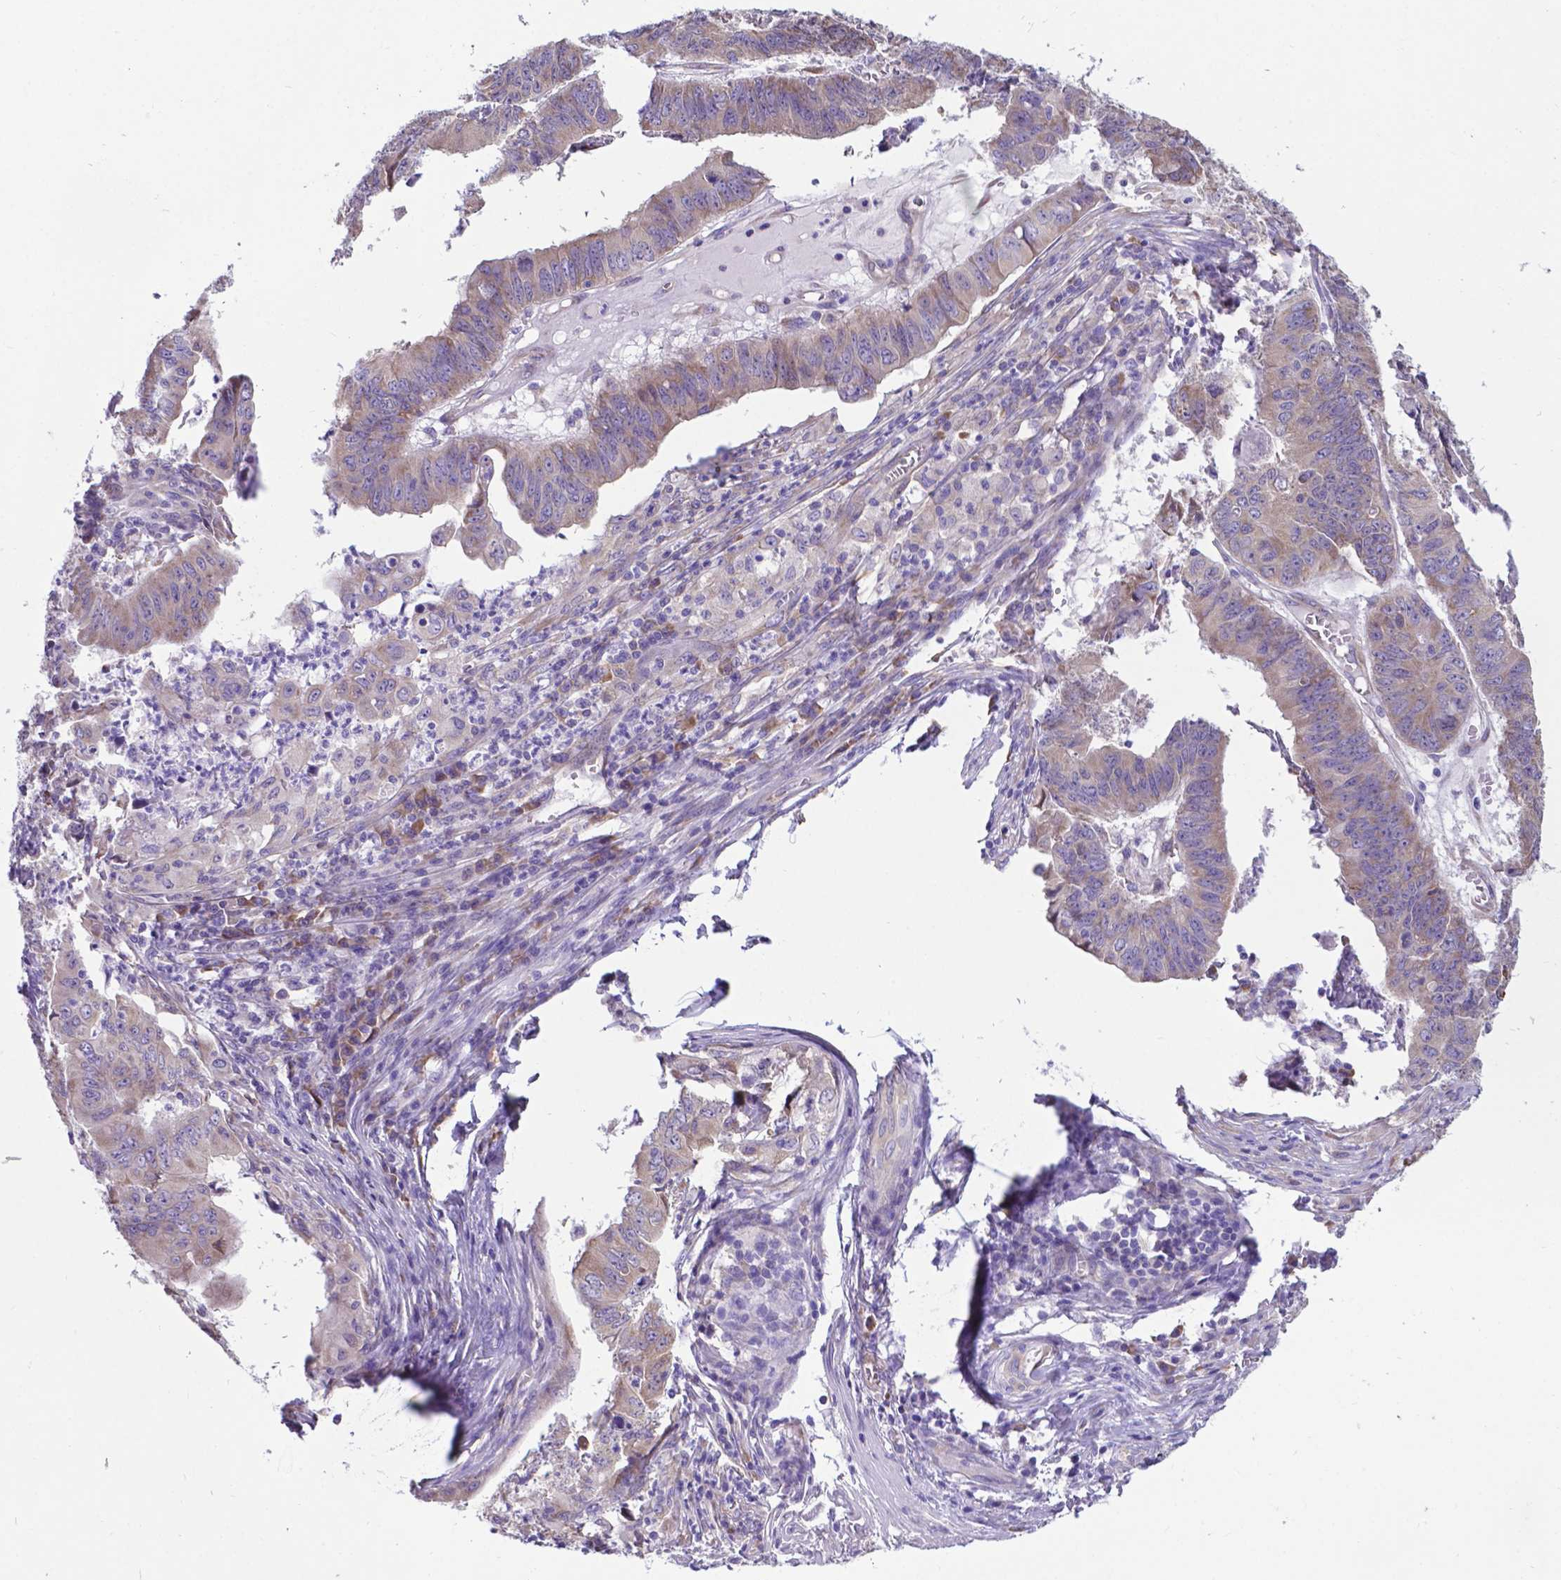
{"staining": {"intensity": "weak", "quantity": ">75%", "location": "cytoplasmic/membranous"}, "tissue": "stomach cancer", "cell_type": "Tumor cells", "image_type": "cancer", "snomed": [{"axis": "morphology", "description": "Adenocarcinoma, NOS"}, {"axis": "topography", "description": "Stomach, lower"}], "caption": "Immunohistochemistry micrograph of stomach cancer stained for a protein (brown), which shows low levels of weak cytoplasmic/membranous positivity in about >75% of tumor cells.", "gene": "RPL6", "patient": {"sex": "male", "age": 77}}